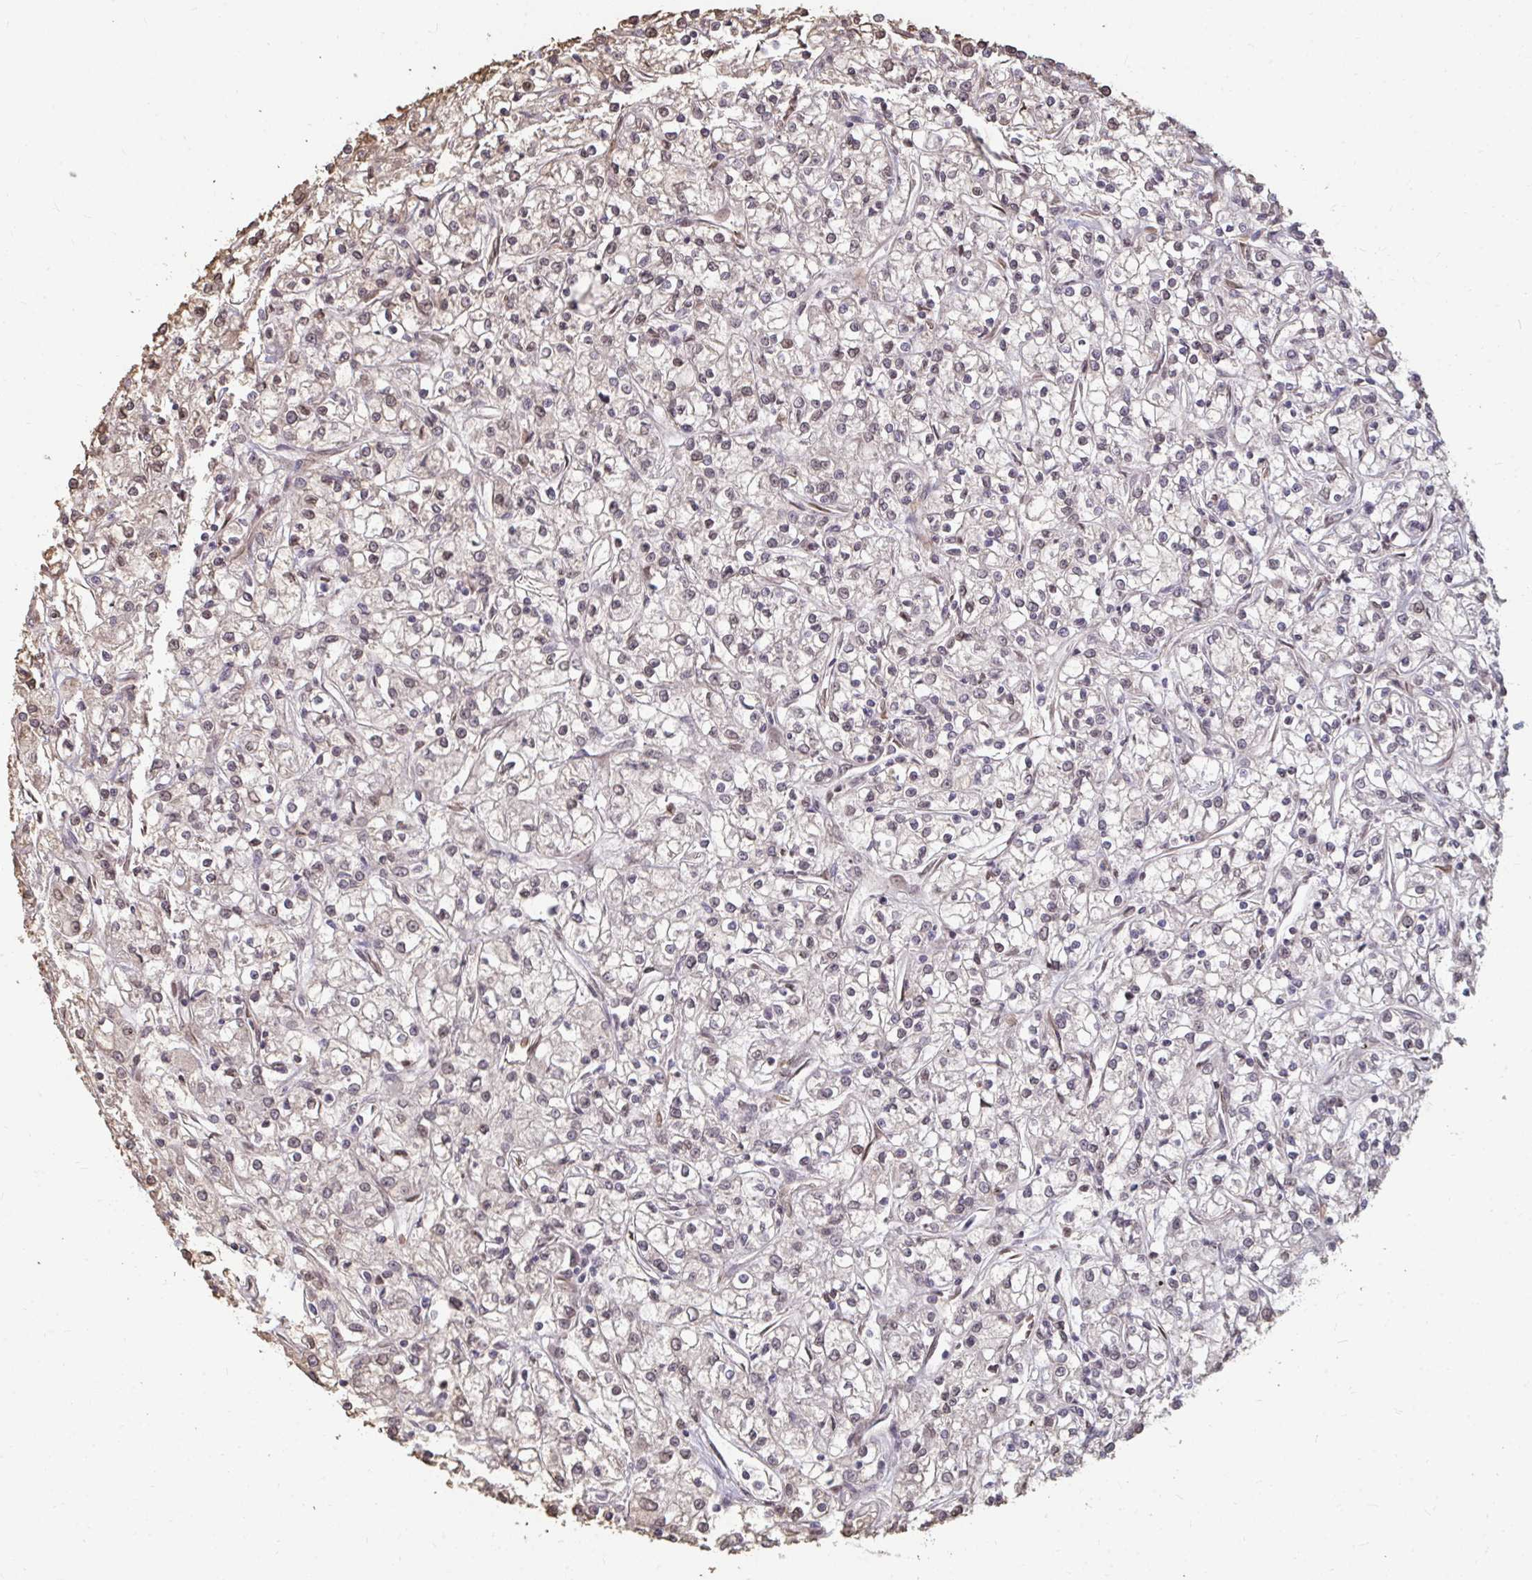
{"staining": {"intensity": "negative", "quantity": "none", "location": "none"}, "tissue": "renal cancer", "cell_type": "Tumor cells", "image_type": "cancer", "snomed": [{"axis": "morphology", "description": "Adenocarcinoma, NOS"}, {"axis": "topography", "description": "Kidney"}], "caption": "There is no significant expression in tumor cells of adenocarcinoma (renal). Brightfield microscopy of immunohistochemistry stained with DAB (3,3'-diaminobenzidine) (brown) and hematoxylin (blue), captured at high magnification.", "gene": "GPC5", "patient": {"sex": "female", "age": 59}}